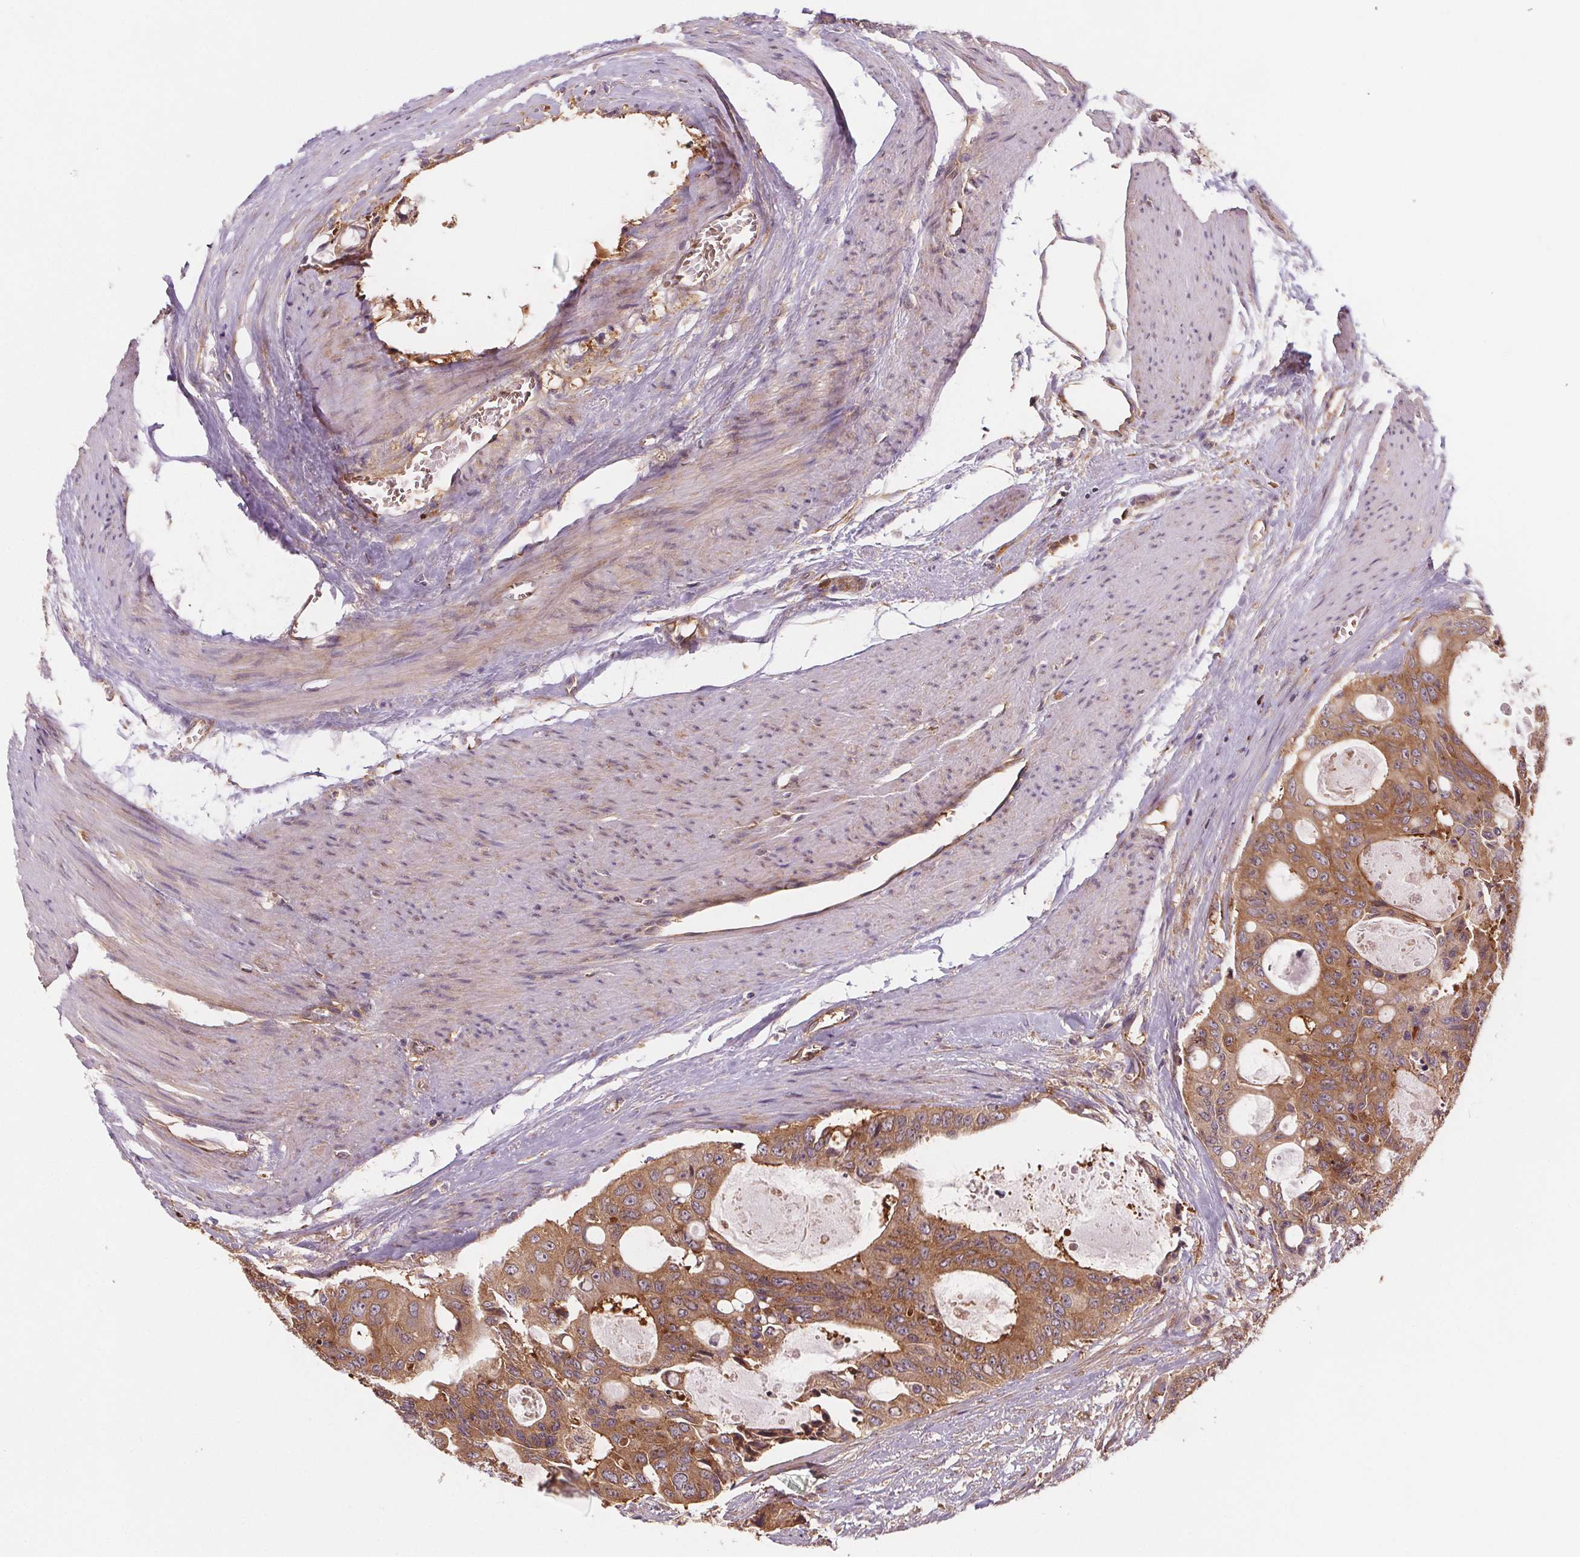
{"staining": {"intensity": "moderate", "quantity": ">75%", "location": "cytoplasmic/membranous"}, "tissue": "colorectal cancer", "cell_type": "Tumor cells", "image_type": "cancer", "snomed": [{"axis": "morphology", "description": "Adenocarcinoma, NOS"}, {"axis": "topography", "description": "Rectum"}], "caption": "Moderate cytoplasmic/membranous positivity is seen in about >75% of tumor cells in colorectal cancer.", "gene": "EIF3D", "patient": {"sex": "male", "age": 76}}